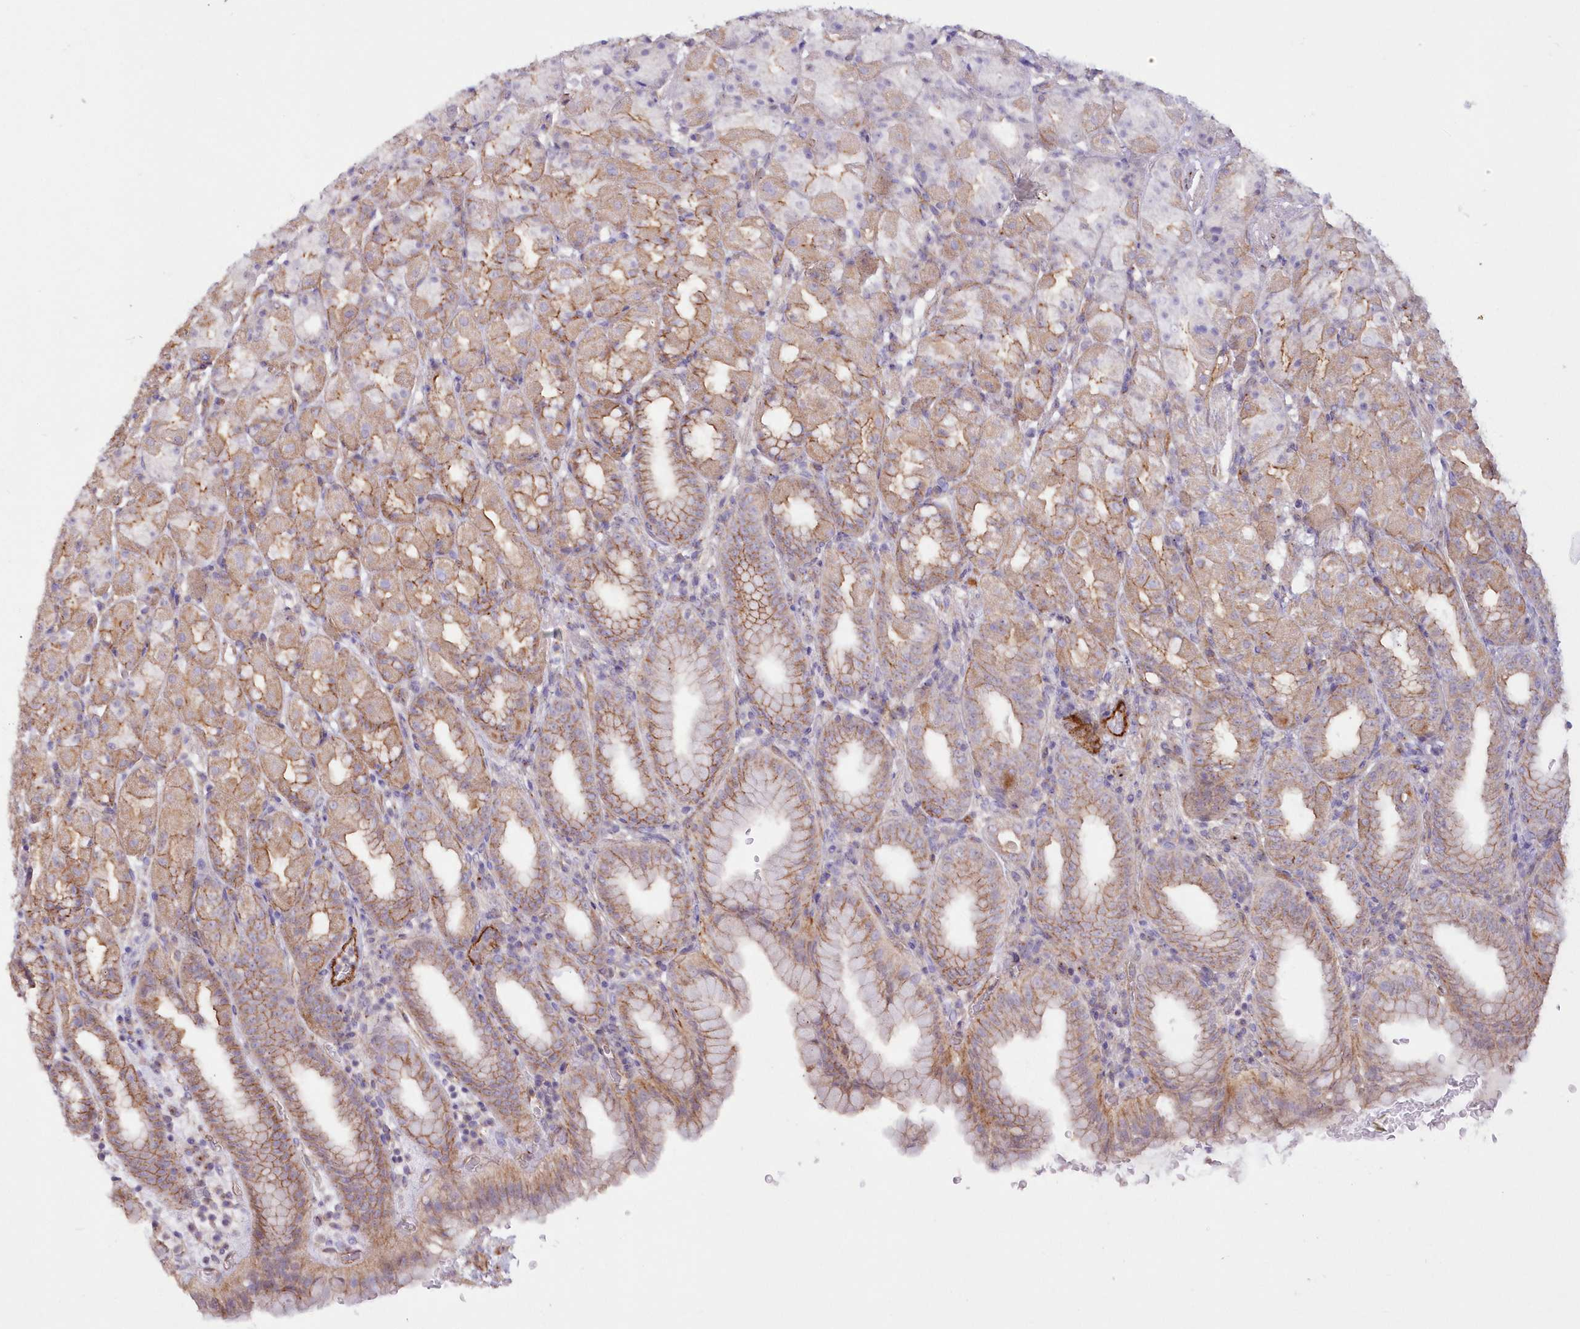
{"staining": {"intensity": "moderate", "quantity": "25%-75%", "location": "cytoplasmic/membranous"}, "tissue": "stomach", "cell_type": "Glandular cells", "image_type": "normal", "snomed": [{"axis": "morphology", "description": "Normal tissue, NOS"}, {"axis": "topography", "description": "Stomach, upper"}], "caption": "Protein expression analysis of benign stomach reveals moderate cytoplasmic/membranous positivity in approximately 25%-75% of glandular cells.", "gene": "RAB11FIP5", "patient": {"sex": "male", "age": 68}}